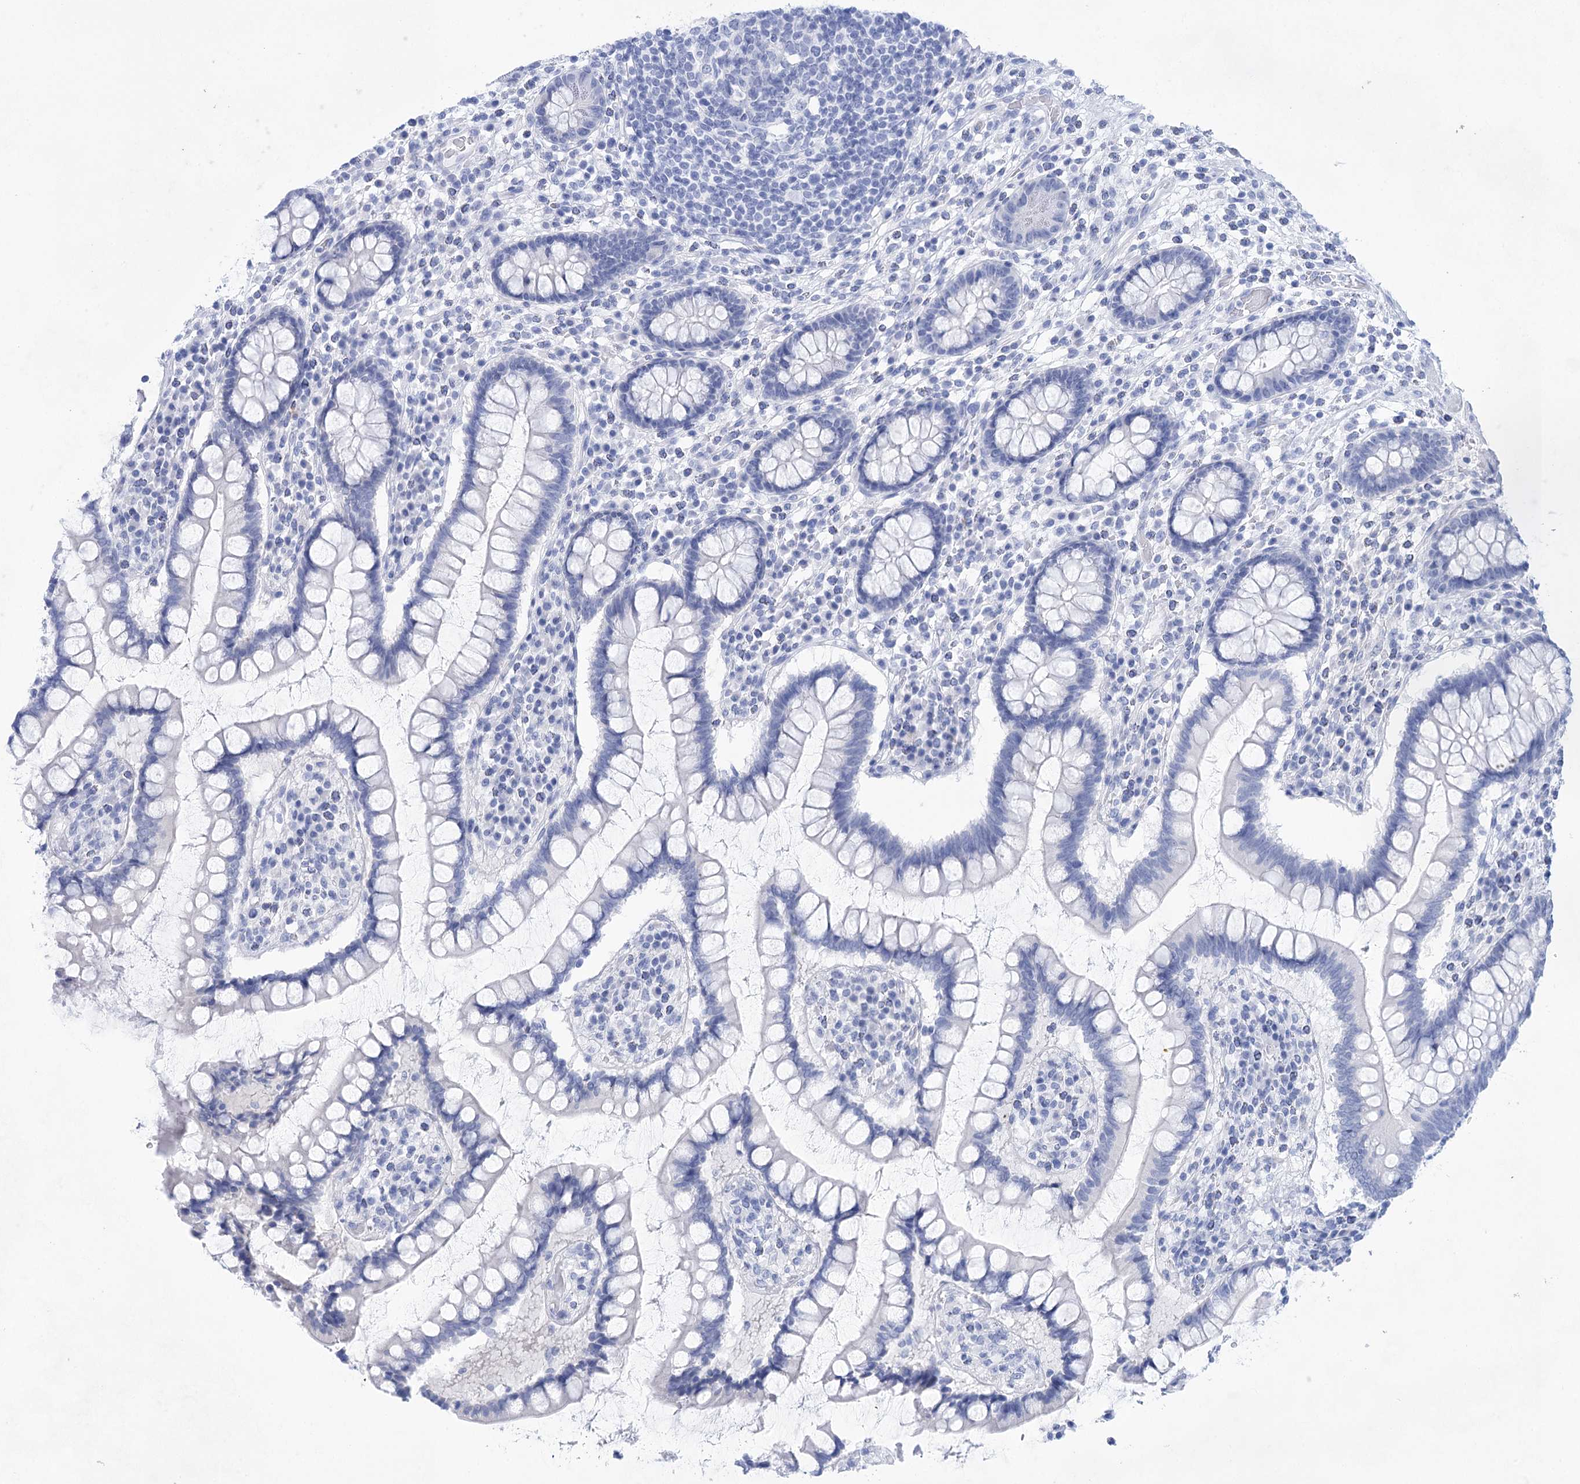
{"staining": {"intensity": "negative", "quantity": "none", "location": "none"}, "tissue": "colon", "cell_type": "Endothelial cells", "image_type": "normal", "snomed": [{"axis": "morphology", "description": "Normal tissue, NOS"}, {"axis": "topography", "description": "Colon"}], "caption": "High power microscopy photomicrograph of an IHC image of normal colon, revealing no significant positivity in endothelial cells. (DAB (3,3'-diaminobenzidine) immunohistochemistry (IHC), high magnification).", "gene": "LALBA", "patient": {"sex": "female", "age": 79}}